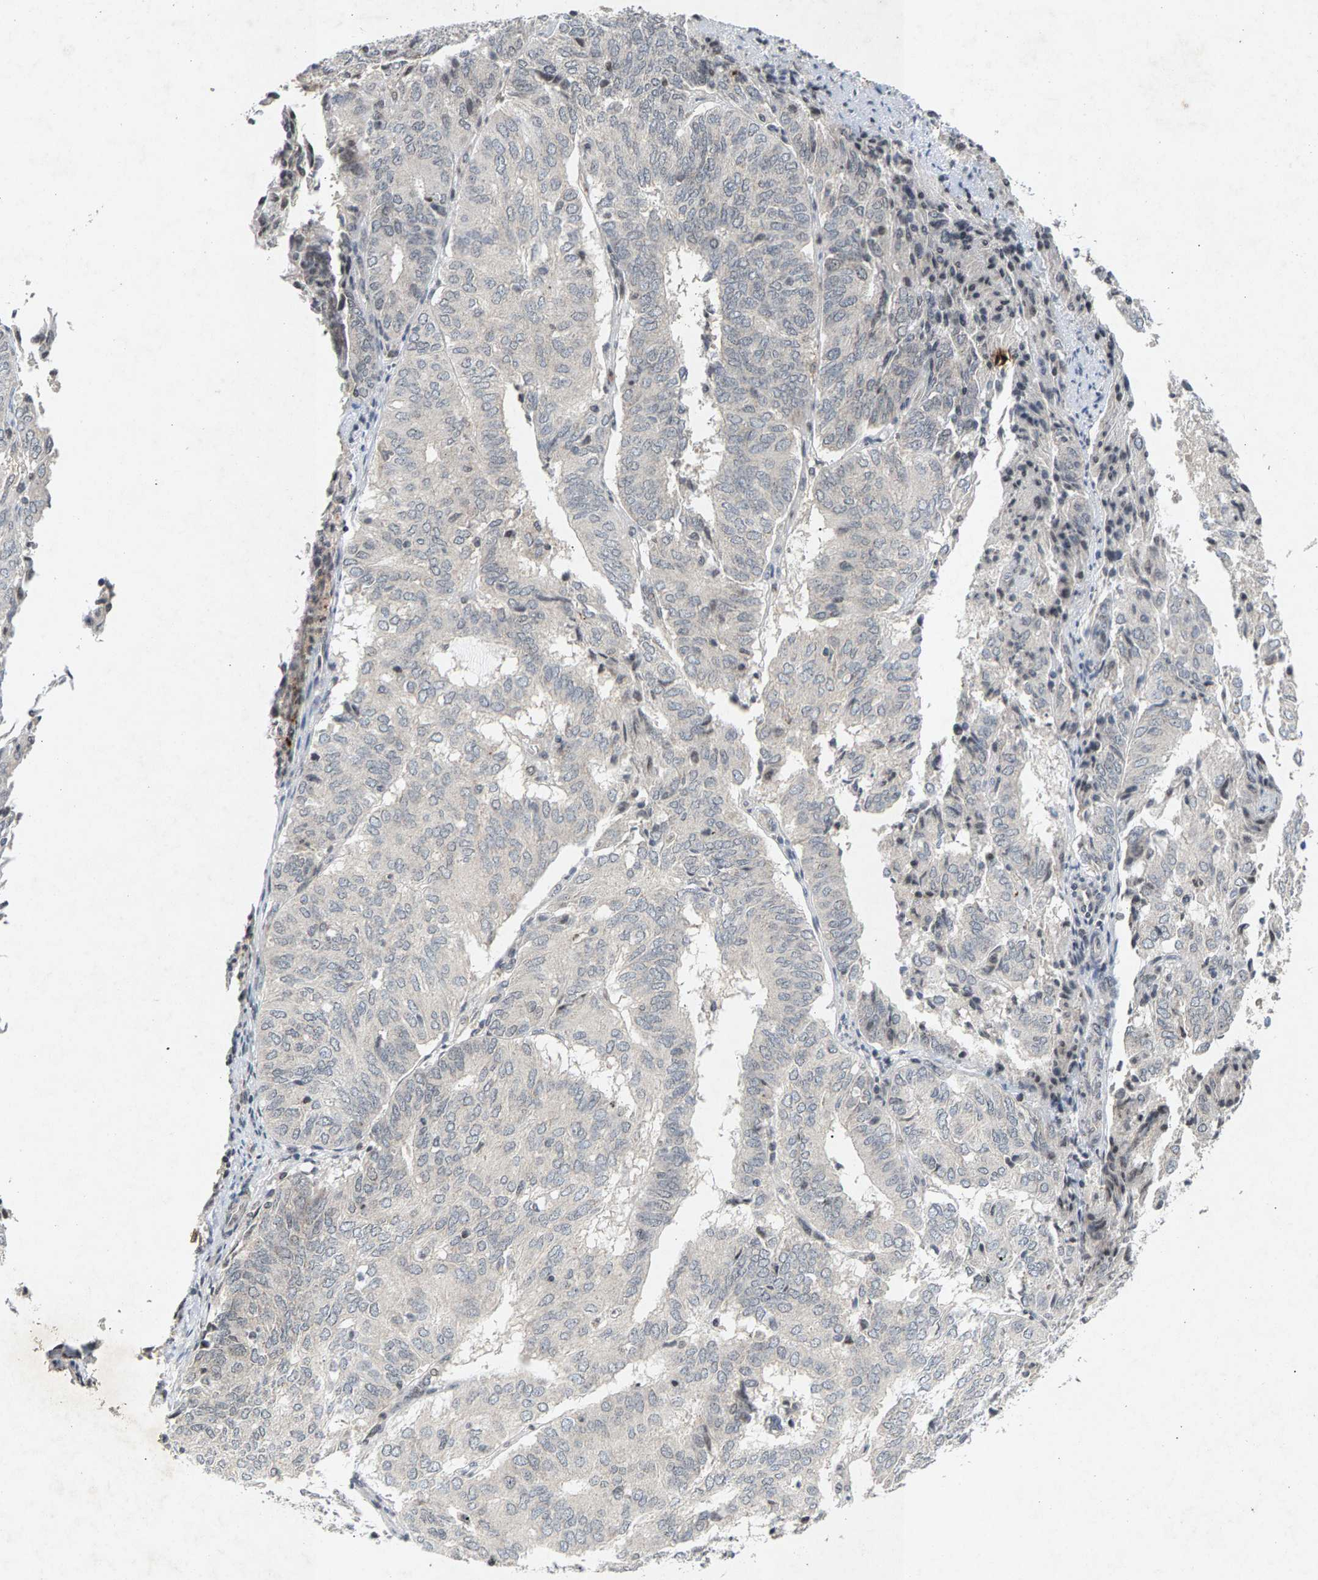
{"staining": {"intensity": "negative", "quantity": "none", "location": "none"}, "tissue": "endometrial cancer", "cell_type": "Tumor cells", "image_type": "cancer", "snomed": [{"axis": "morphology", "description": "Adenocarcinoma, NOS"}, {"axis": "topography", "description": "Uterus"}], "caption": "Human endometrial adenocarcinoma stained for a protein using immunohistochemistry reveals no expression in tumor cells.", "gene": "ZPR1", "patient": {"sex": "female", "age": 60}}